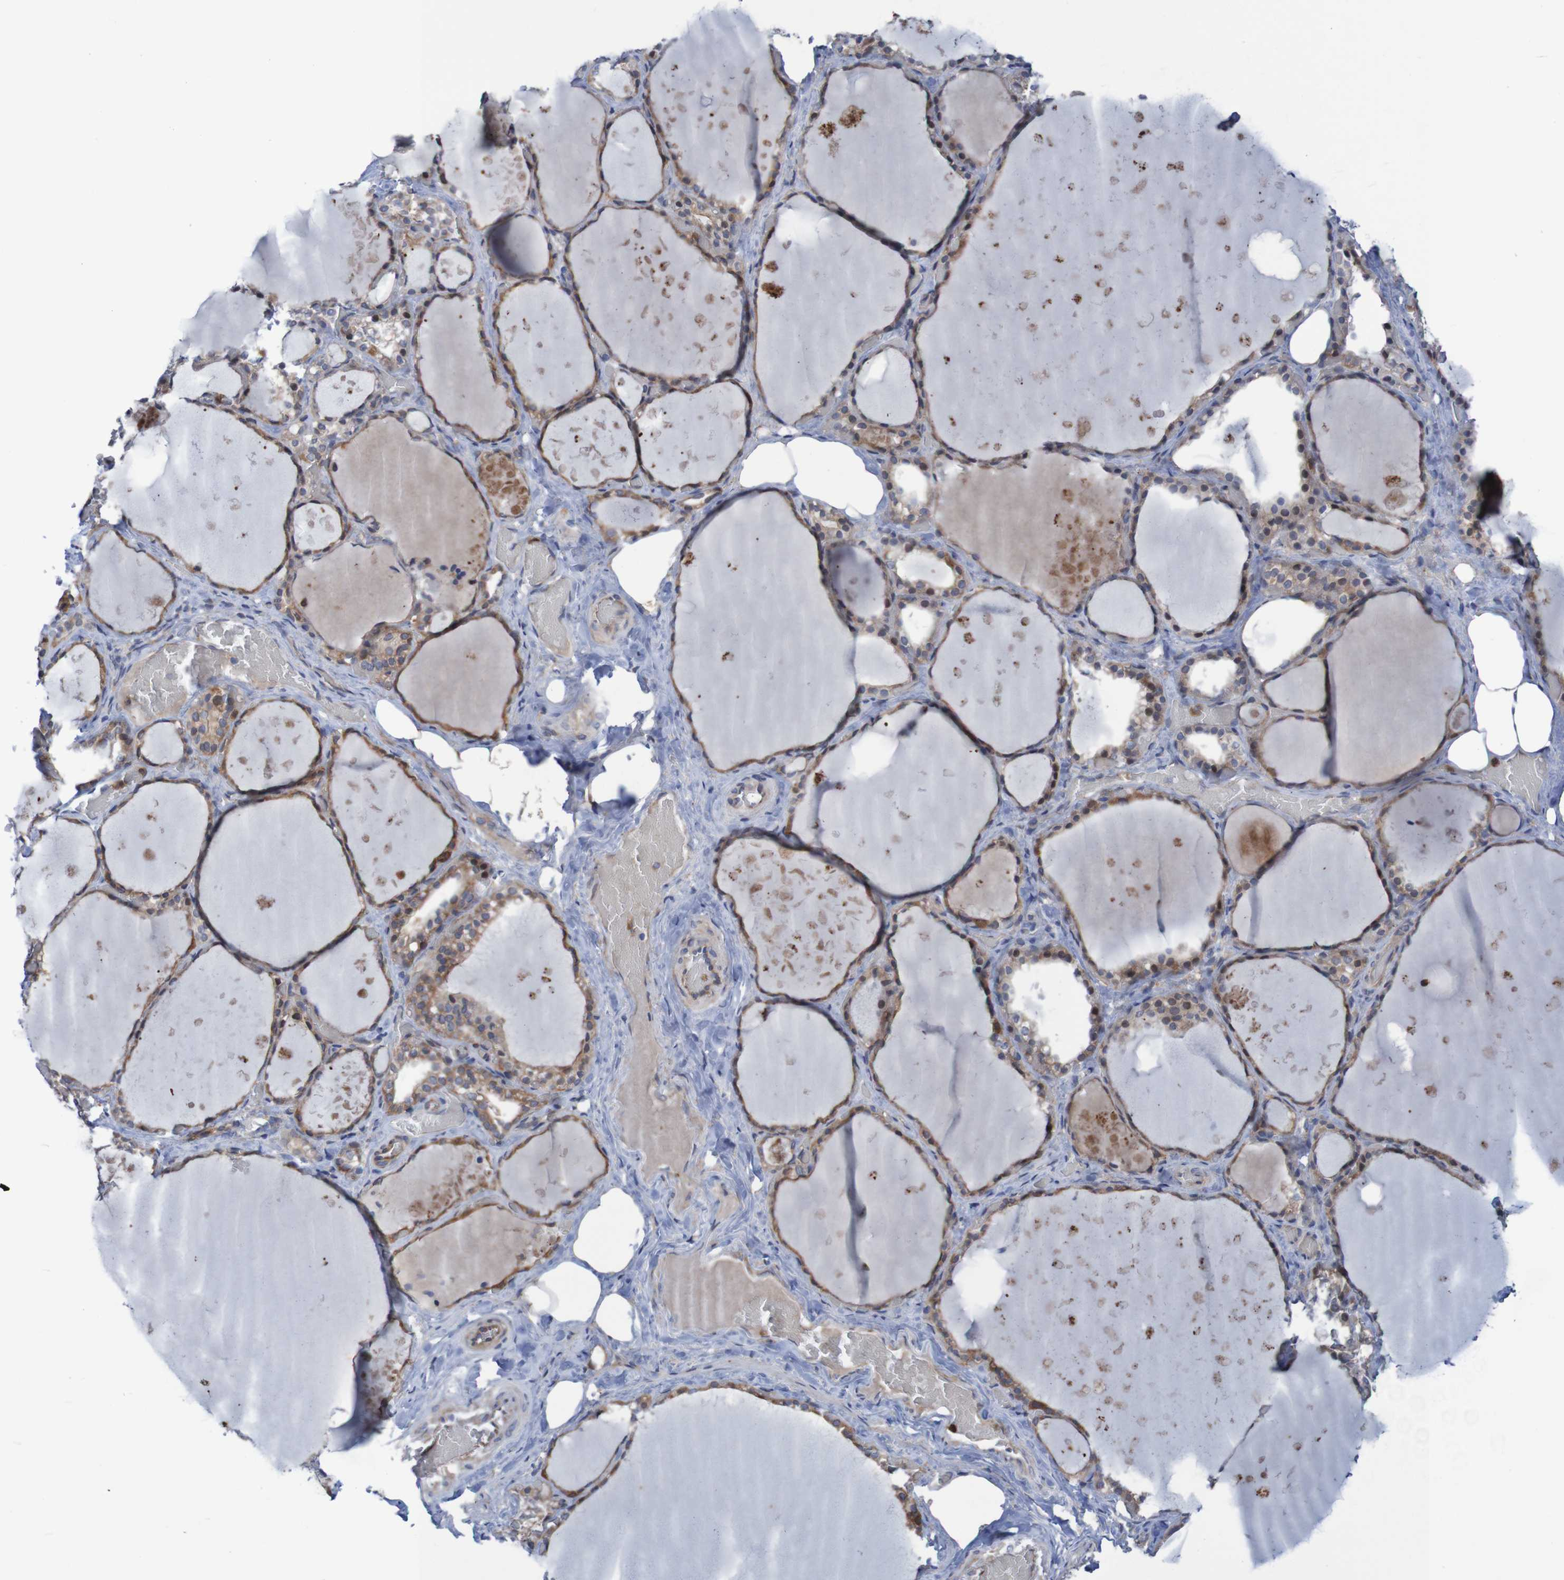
{"staining": {"intensity": "moderate", "quantity": ">75%", "location": "cytoplasmic/membranous"}, "tissue": "thyroid gland", "cell_type": "Glandular cells", "image_type": "normal", "snomed": [{"axis": "morphology", "description": "Normal tissue, NOS"}, {"axis": "topography", "description": "Thyroid gland"}], "caption": "Protein staining reveals moderate cytoplasmic/membranous positivity in about >75% of glandular cells in benign thyroid gland.", "gene": "ANGPT4", "patient": {"sex": "male", "age": 61}}